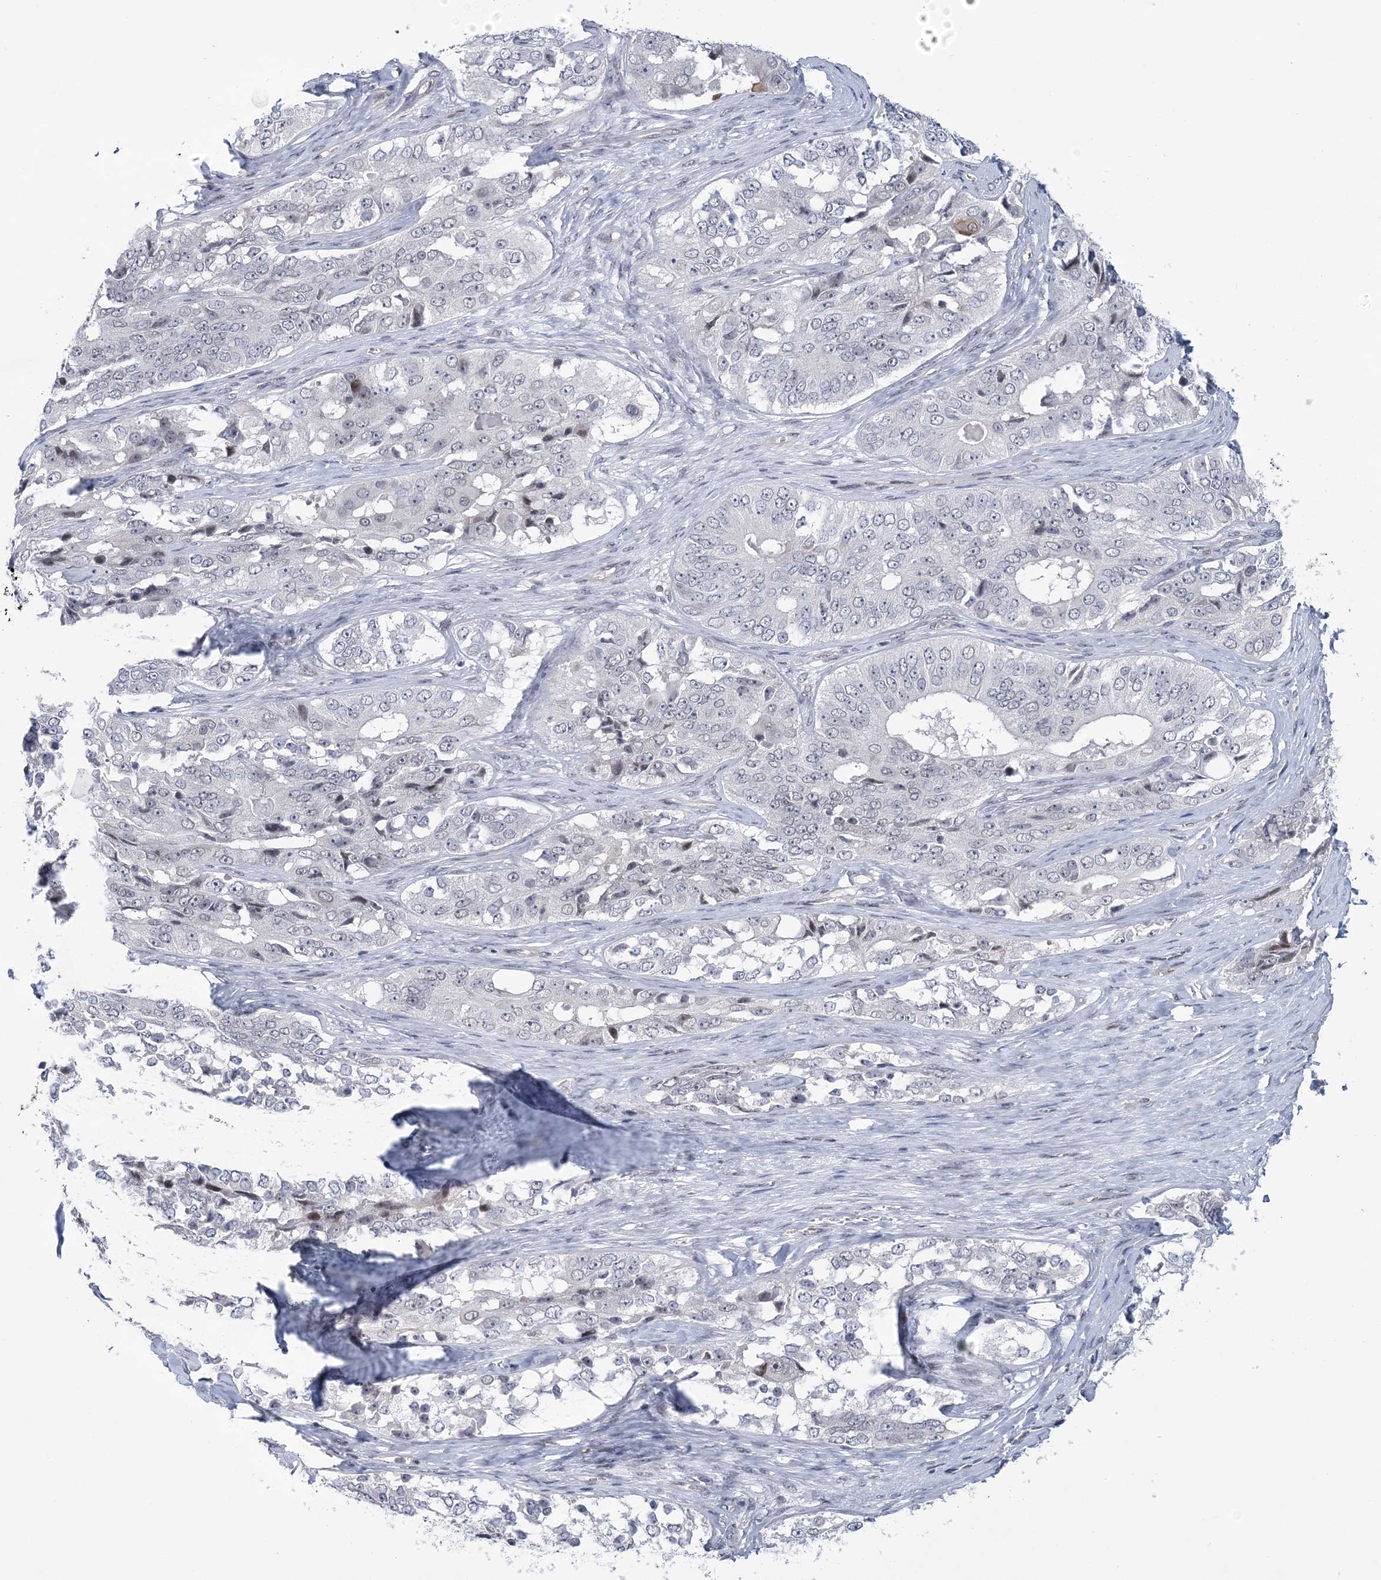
{"staining": {"intensity": "negative", "quantity": "none", "location": "none"}, "tissue": "ovarian cancer", "cell_type": "Tumor cells", "image_type": "cancer", "snomed": [{"axis": "morphology", "description": "Carcinoma, endometroid"}, {"axis": "topography", "description": "Ovary"}], "caption": "IHC micrograph of neoplastic tissue: human ovarian endometroid carcinoma stained with DAB reveals no significant protein positivity in tumor cells.", "gene": "HOMEZ", "patient": {"sex": "female", "age": 51}}